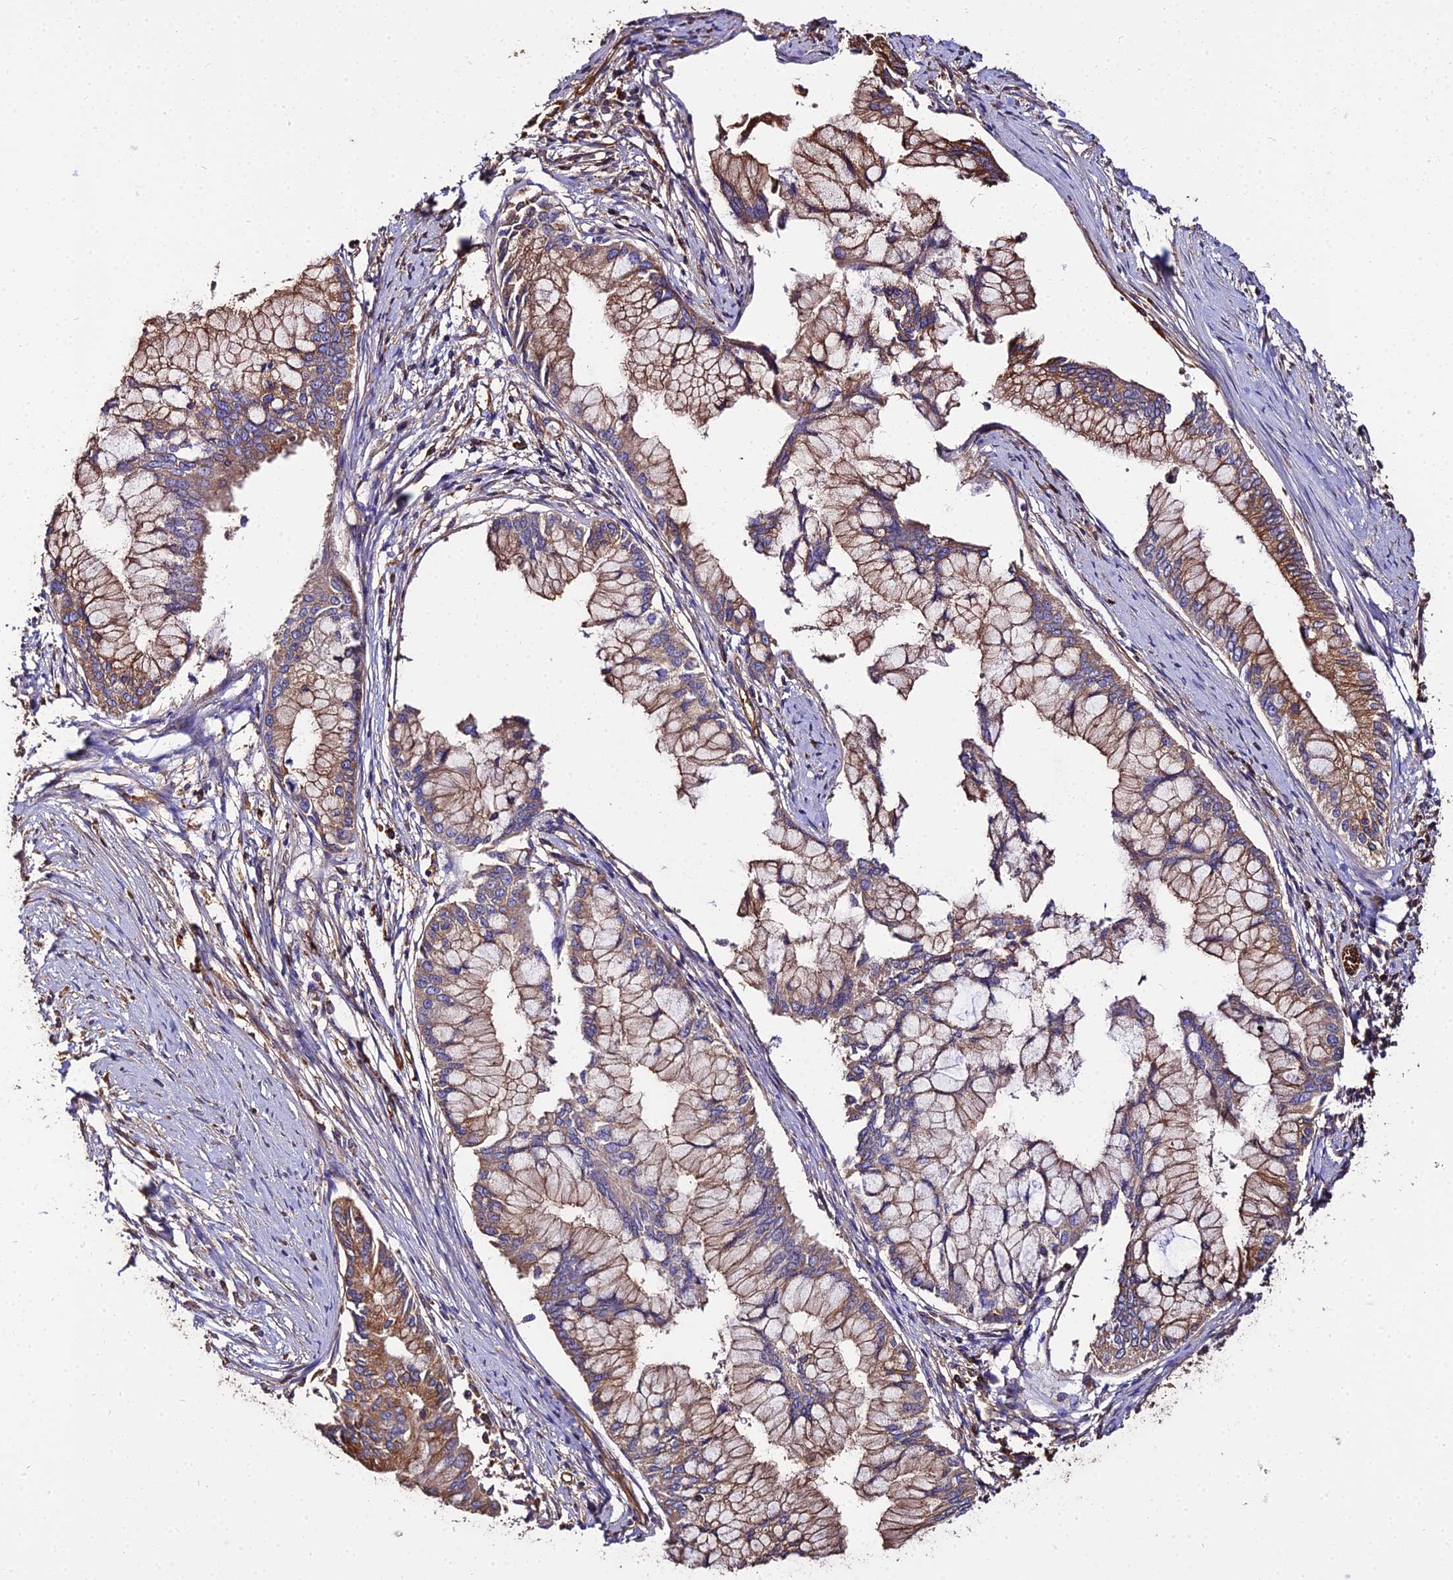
{"staining": {"intensity": "moderate", "quantity": ">75%", "location": "cytoplasmic/membranous"}, "tissue": "pancreatic cancer", "cell_type": "Tumor cells", "image_type": "cancer", "snomed": [{"axis": "morphology", "description": "Adenocarcinoma, NOS"}, {"axis": "topography", "description": "Pancreas"}], "caption": "A medium amount of moderate cytoplasmic/membranous staining is seen in about >75% of tumor cells in pancreatic cancer (adenocarcinoma) tissue.", "gene": "TUBA3D", "patient": {"sex": "male", "age": 46}}